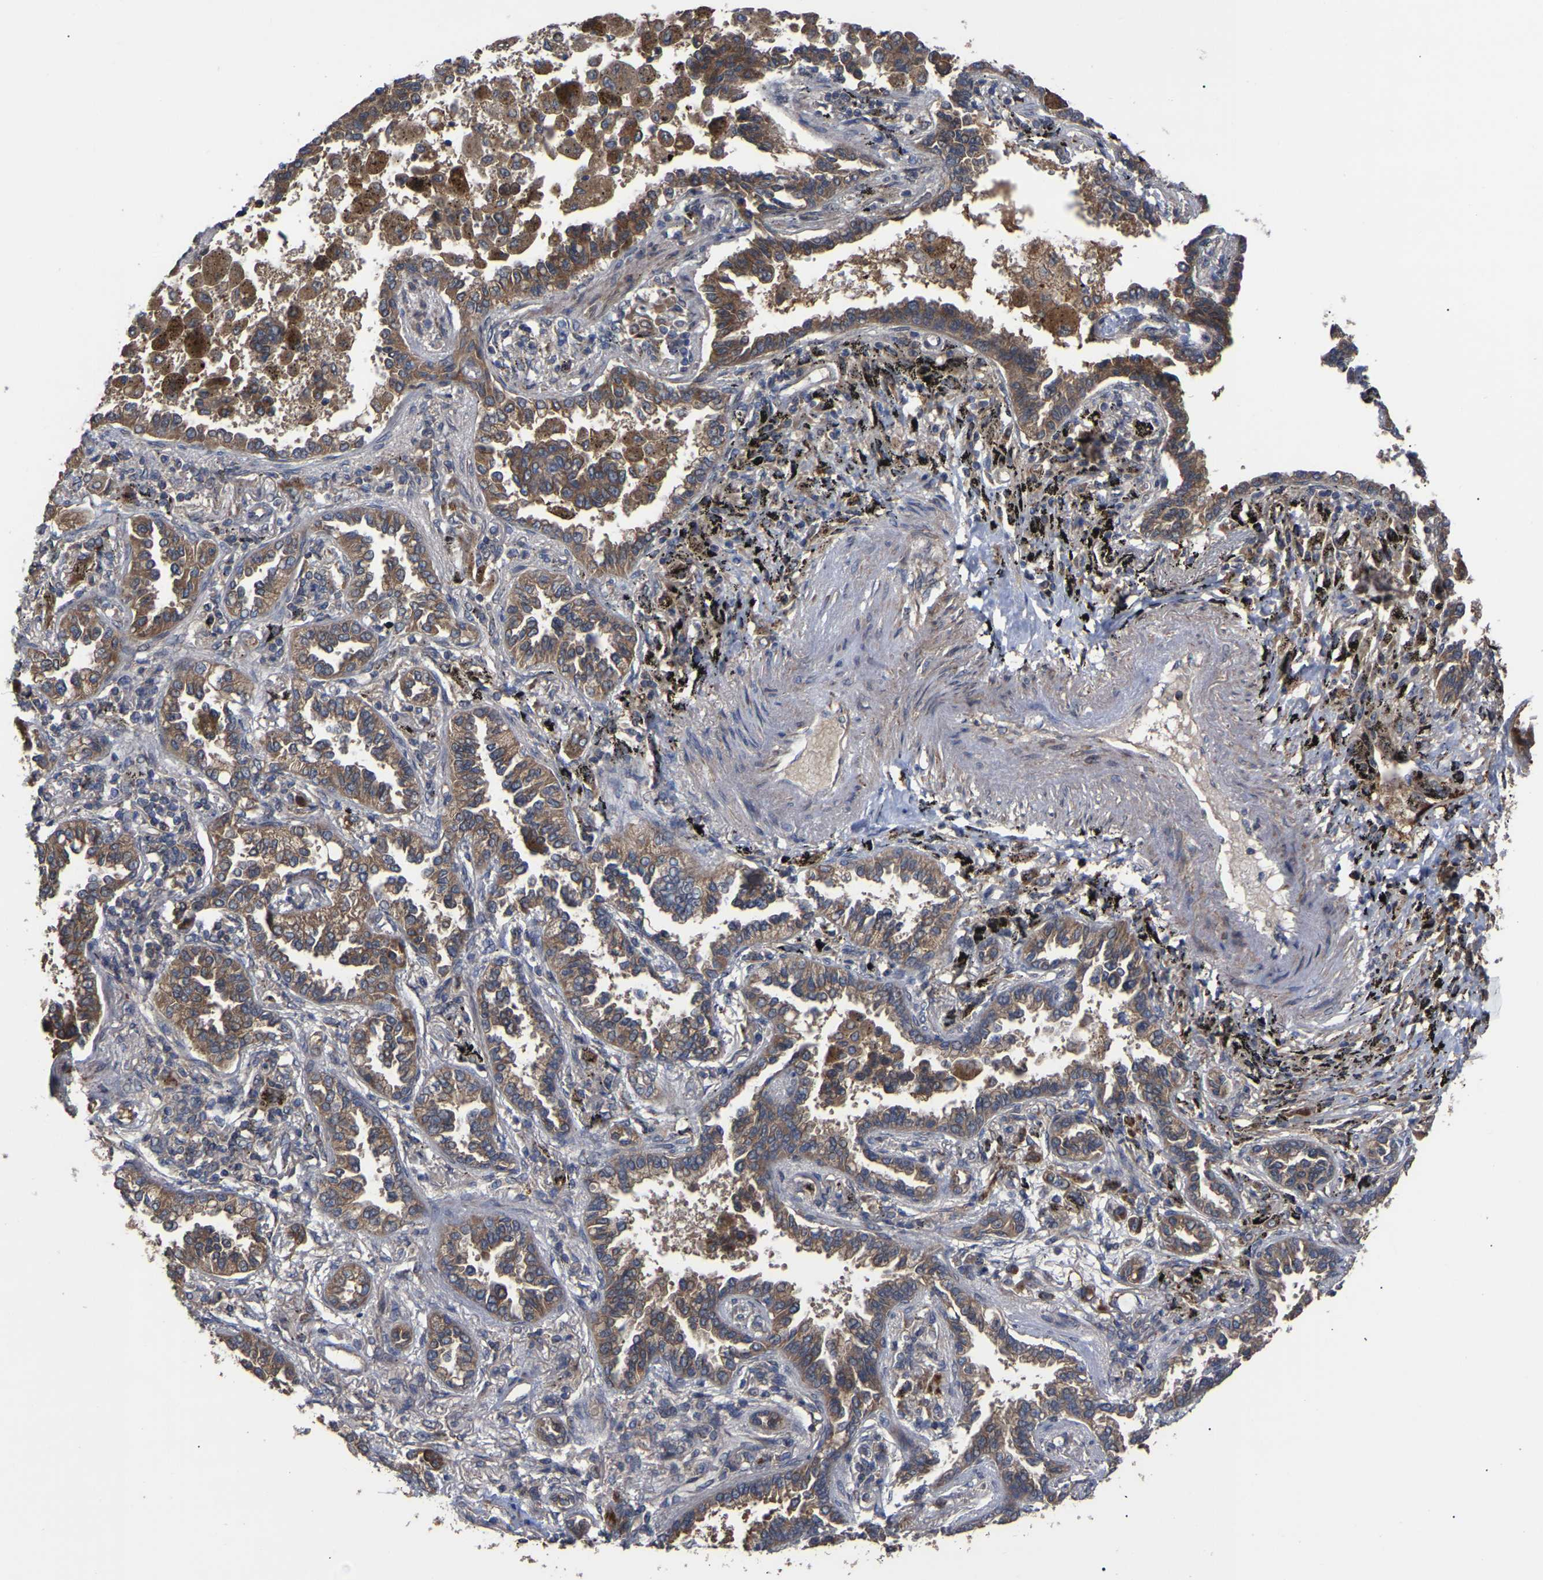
{"staining": {"intensity": "moderate", "quantity": ">75%", "location": "cytoplasmic/membranous"}, "tissue": "lung cancer", "cell_type": "Tumor cells", "image_type": "cancer", "snomed": [{"axis": "morphology", "description": "Normal tissue, NOS"}, {"axis": "morphology", "description": "Adenocarcinoma, NOS"}, {"axis": "topography", "description": "Lung"}], "caption": "Moderate cytoplasmic/membranous staining is seen in about >75% of tumor cells in lung cancer.", "gene": "GCC1", "patient": {"sex": "male", "age": 59}}